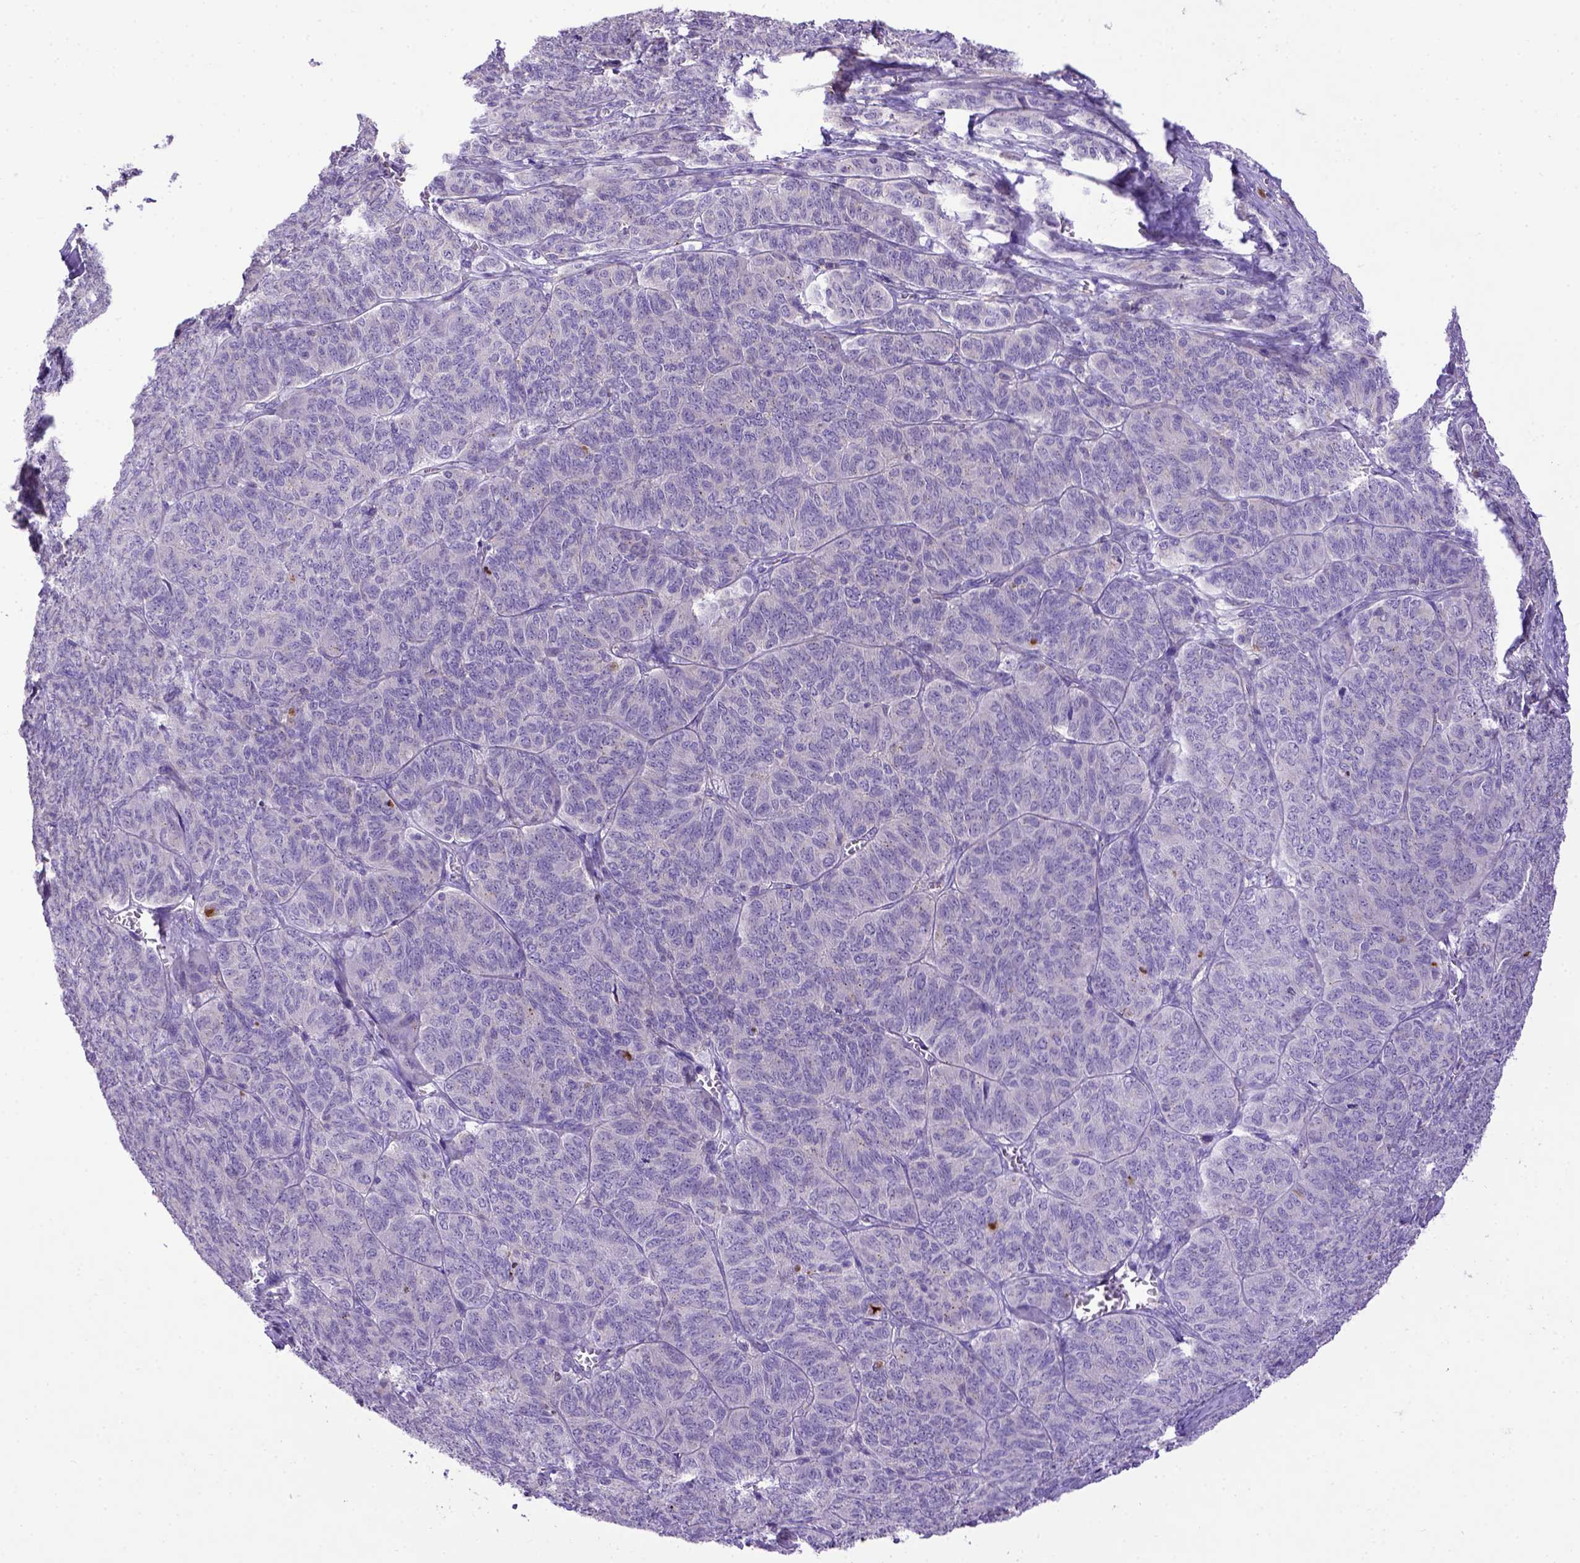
{"staining": {"intensity": "negative", "quantity": "none", "location": "none"}, "tissue": "ovarian cancer", "cell_type": "Tumor cells", "image_type": "cancer", "snomed": [{"axis": "morphology", "description": "Carcinoma, endometroid"}, {"axis": "topography", "description": "Ovary"}], "caption": "Immunohistochemistry (IHC) micrograph of neoplastic tissue: human endometroid carcinoma (ovarian) stained with DAB exhibits no significant protein positivity in tumor cells.", "gene": "ADAM12", "patient": {"sex": "female", "age": 80}}